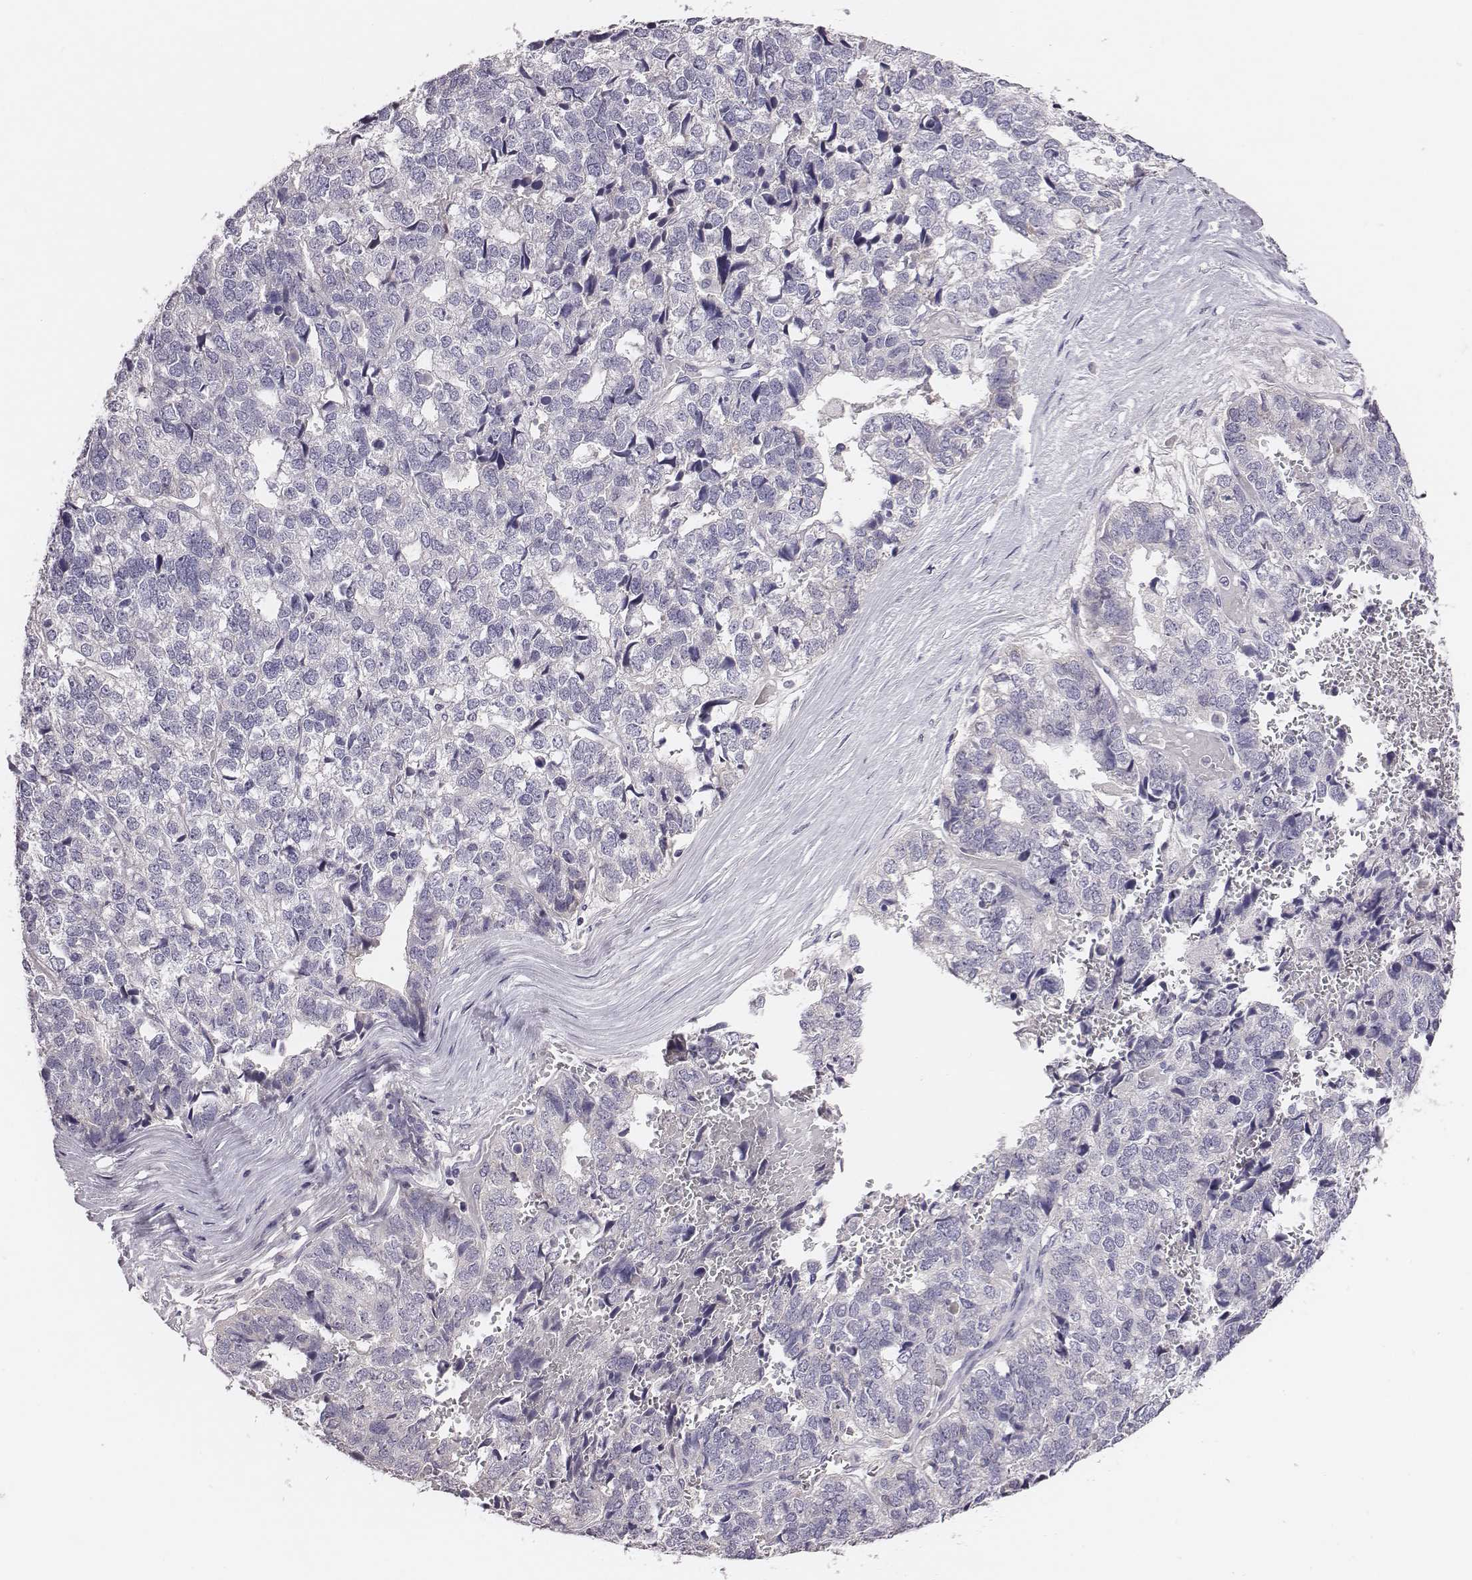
{"staining": {"intensity": "negative", "quantity": "none", "location": "none"}, "tissue": "stomach cancer", "cell_type": "Tumor cells", "image_type": "cancer", "snomed": [{"axis": "morphology", "description": "Adenocarcinoma, NOS"}, {"axis": "topography", "description": "Stomach"}], "caption": "This is a image of immunohistochemistry staining of adenocarcinoma (stomach), which shows no staining in tumor cells.", "gene": "EN1", "patient": {"sex": "male", "age": 69}}